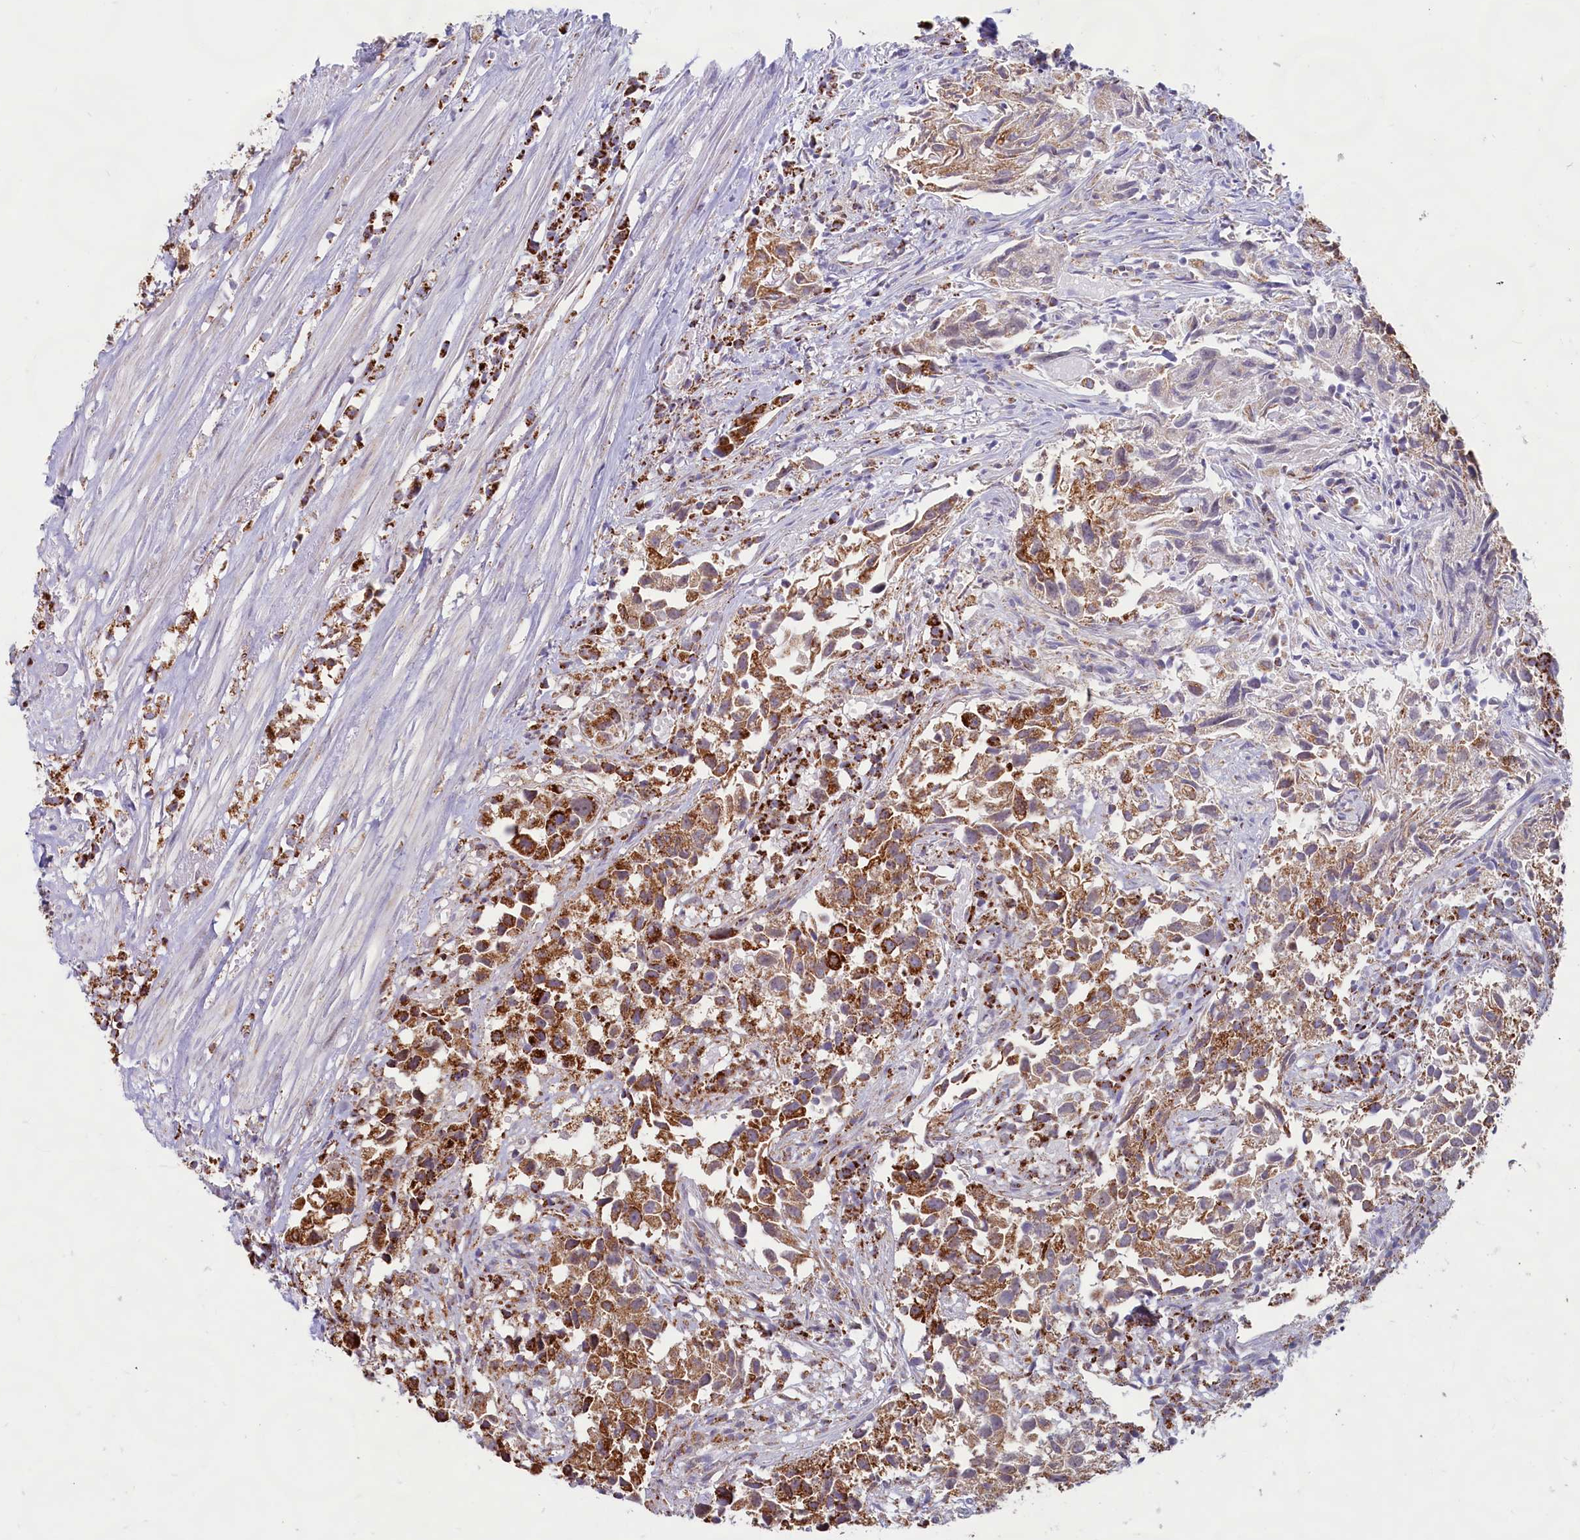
{"staining": {"intensity": "moderate", "quantity": ">75%", "location": "cytoplasmic/membranous"}, "tissue": "urothelial cancer", "cell_type": "Tumor cells", "image_type": "cancer", "snomed": [{"axis": "morphology", "description": "Urothelial carcinoma, High grade"}, {"axis": "topography", "description": "Urinary bladder"}], "caption": "The image displays a brown stain indicating the presence of a protein in the cytoplasmic/membranous of tumor cells in high-grade urothelial carcinoma. The staining was performed using DAB to visualize the protein expression in brown, while the nuclei were stained in blue with hematoxylin (Magnification: 20x).", "gene": "C1D", "patient": {"sex": "female", "age": 75}}